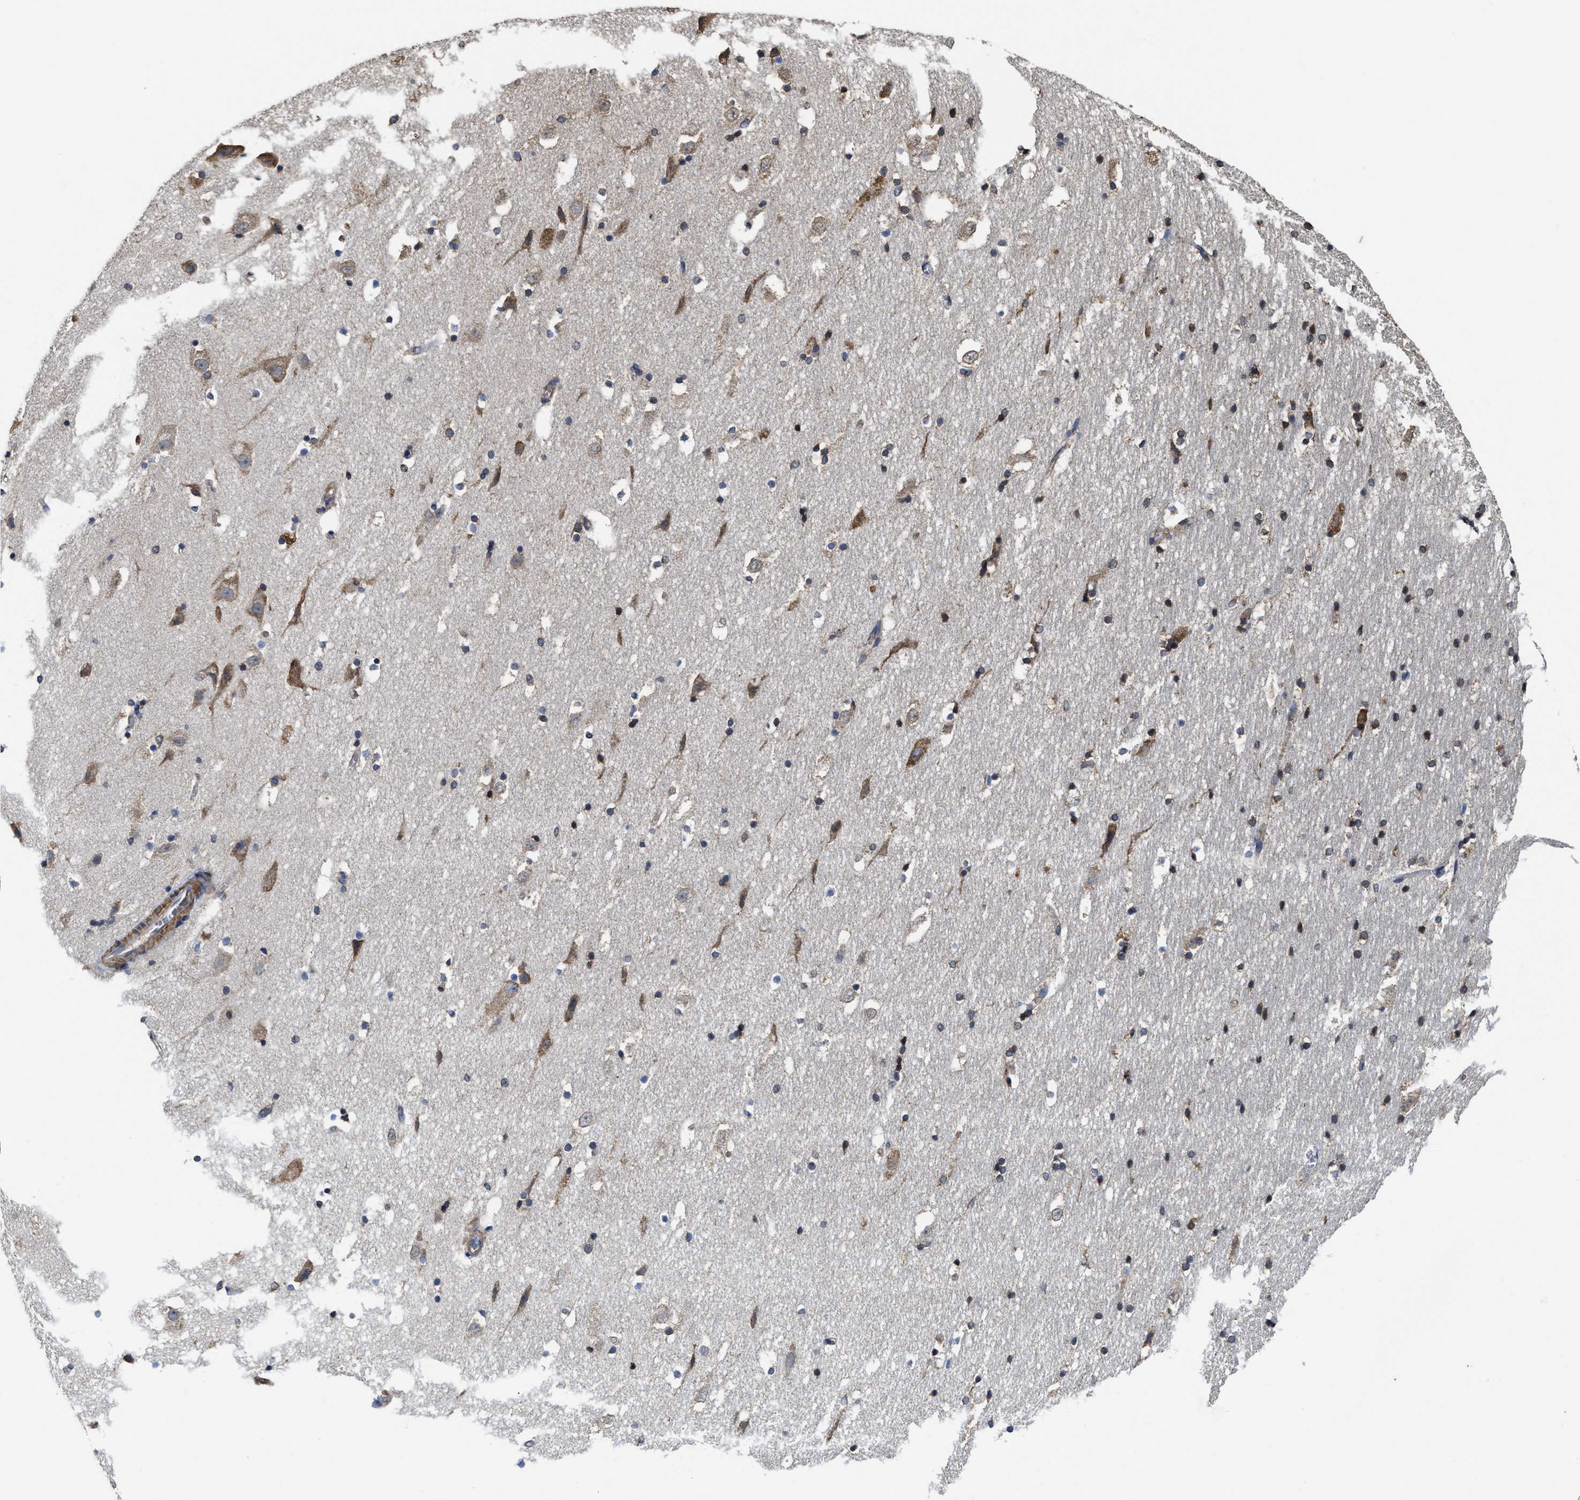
{"staining": {"intensity": "moderate", "quantity": "<25%", "location": "cytoplasmic/membranous"}, "tissue": "hippocampus", "cell_type": "Glial cells", "image_type": "normal", "snomed": [{"axis": "morphology", "description": "Normal tissue, NOS"}, {"axis": "topography", "description": "Hippocampus"}], "caption": "Protein staining displays moderate cytoplasmic/membranous staining in approximately <25% of glial cells in benign hippocampus.", "gene": "SFXN4", "patient": {"sex": "male", "age": 45}}